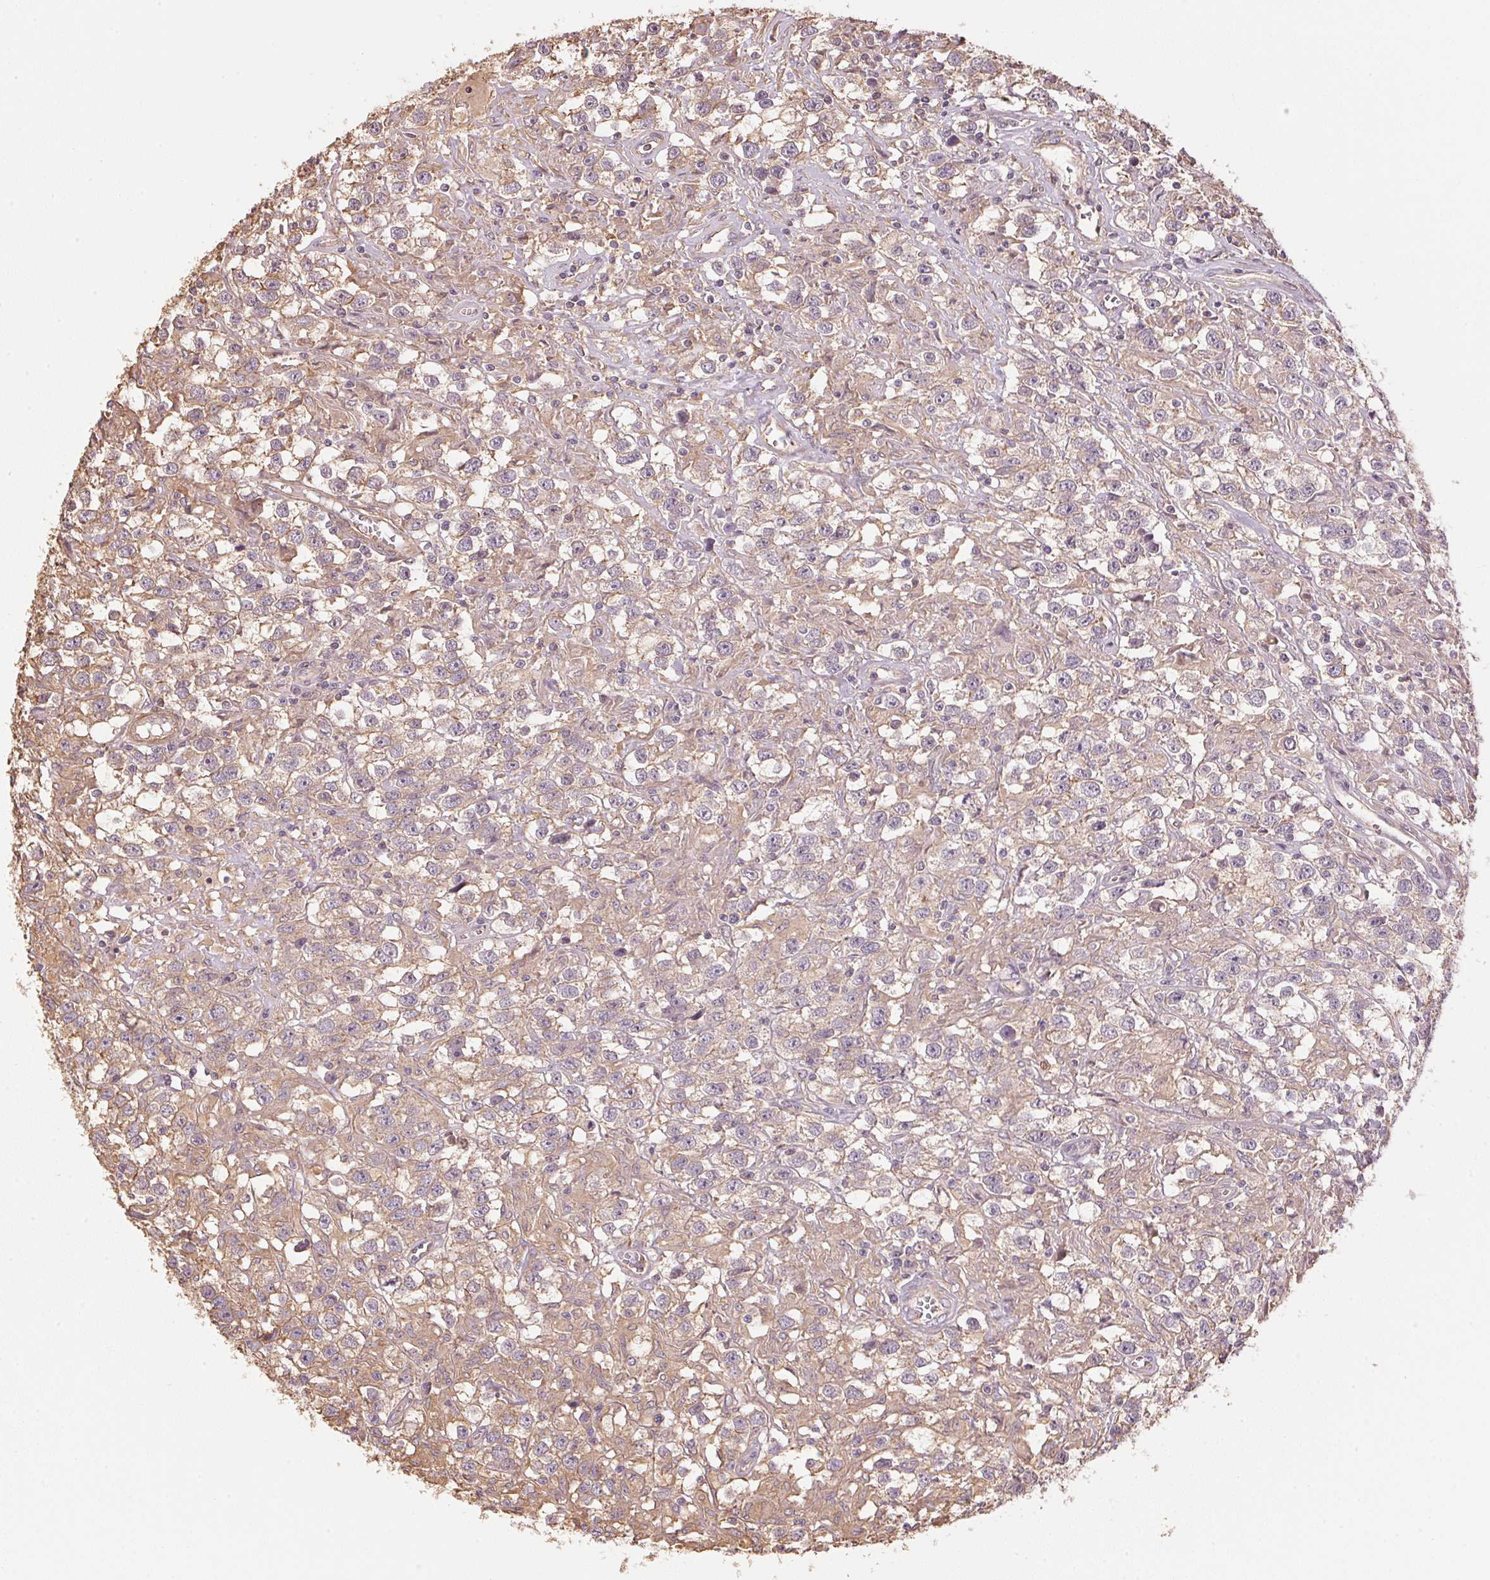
{"staining": {"intensity": "weak", "quantity": ">75%", "location": "cytoplasmic/membranous"}, "tissue": "testis cancer", "cell_type": "Tumor cells", "image_type": "cancer", "snomed": [{"axis": "morphology", "description": "Seminoma, NOS"}, {"axis": "topography", "description": "Testis"}], "caption": "IHC (DAB) staining of testis cancer (seminoma) shows weak cytoplasmic/membranous protein expression in about >75% of tumor cells. Nuclei are stained in blue.", "gene": "QDPR", "patient": {"sex": "male", "age": 43}}